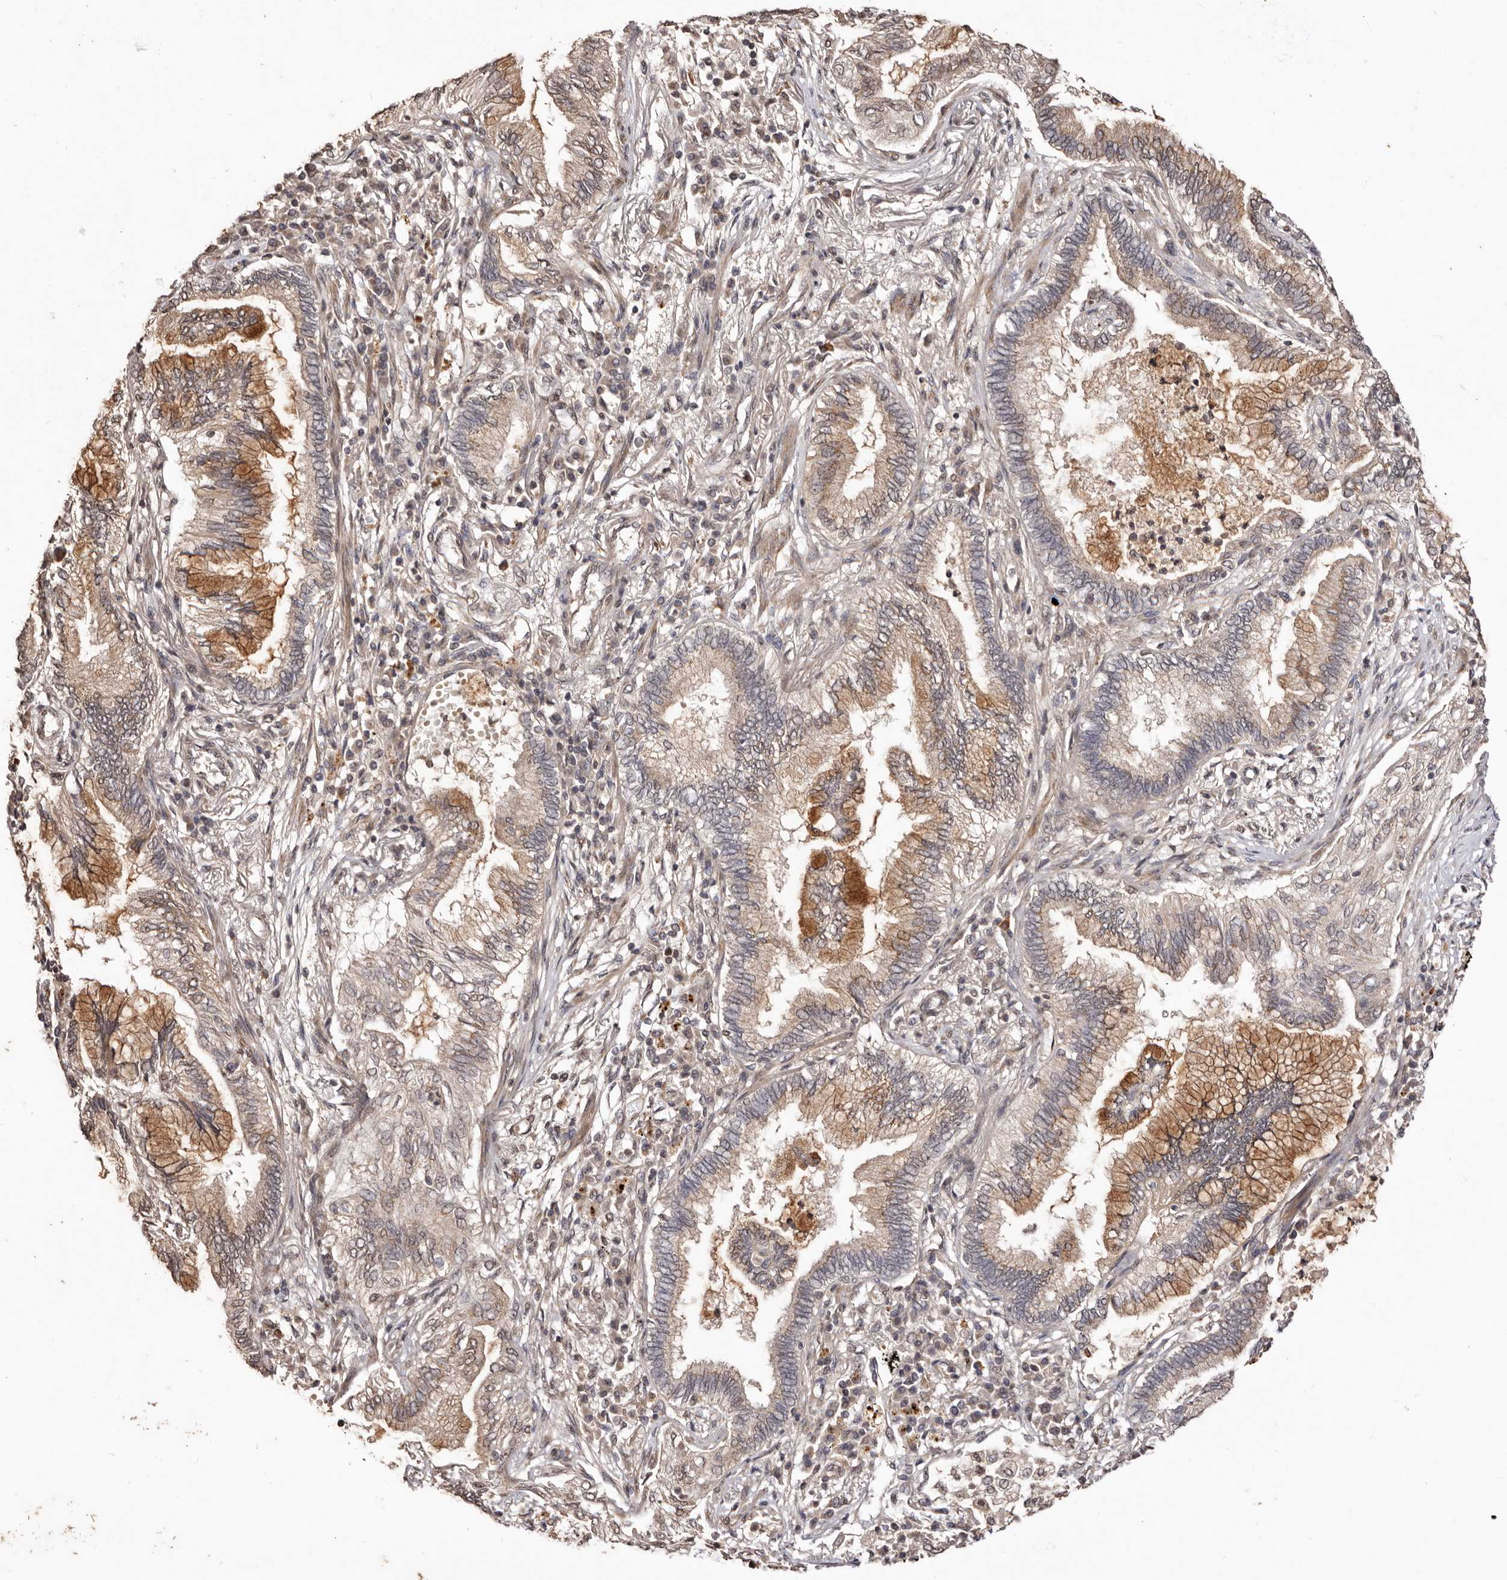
{"staining": {"intensity": "moderate", "quantity": "25%-75%", "location": "cytoplasmic/membranous,nuclear"}, "tissue": "bronchus", "cell_type": "Respiratory epithelial cells", "image_type": "normal", "snomed": [{"axis": "morphology", "description": "Normal tissue, NOS"}, {"axis": "morphology", "description": "Adenocarcinoma, NOS"}, {"axis": "topography", "description": "Bronchus"}, {"axis": "topography", "description": "Lung"}], "caption": "Immunohistochemical staining of unremarkable bronchus reveals moderate cytoplasmic/membranous,nuclear protein expression in about 25%-75% of respiratory epithelial cells.", "gene": "NOTCH1", "patient": {"sex": "female", "age": 70}}